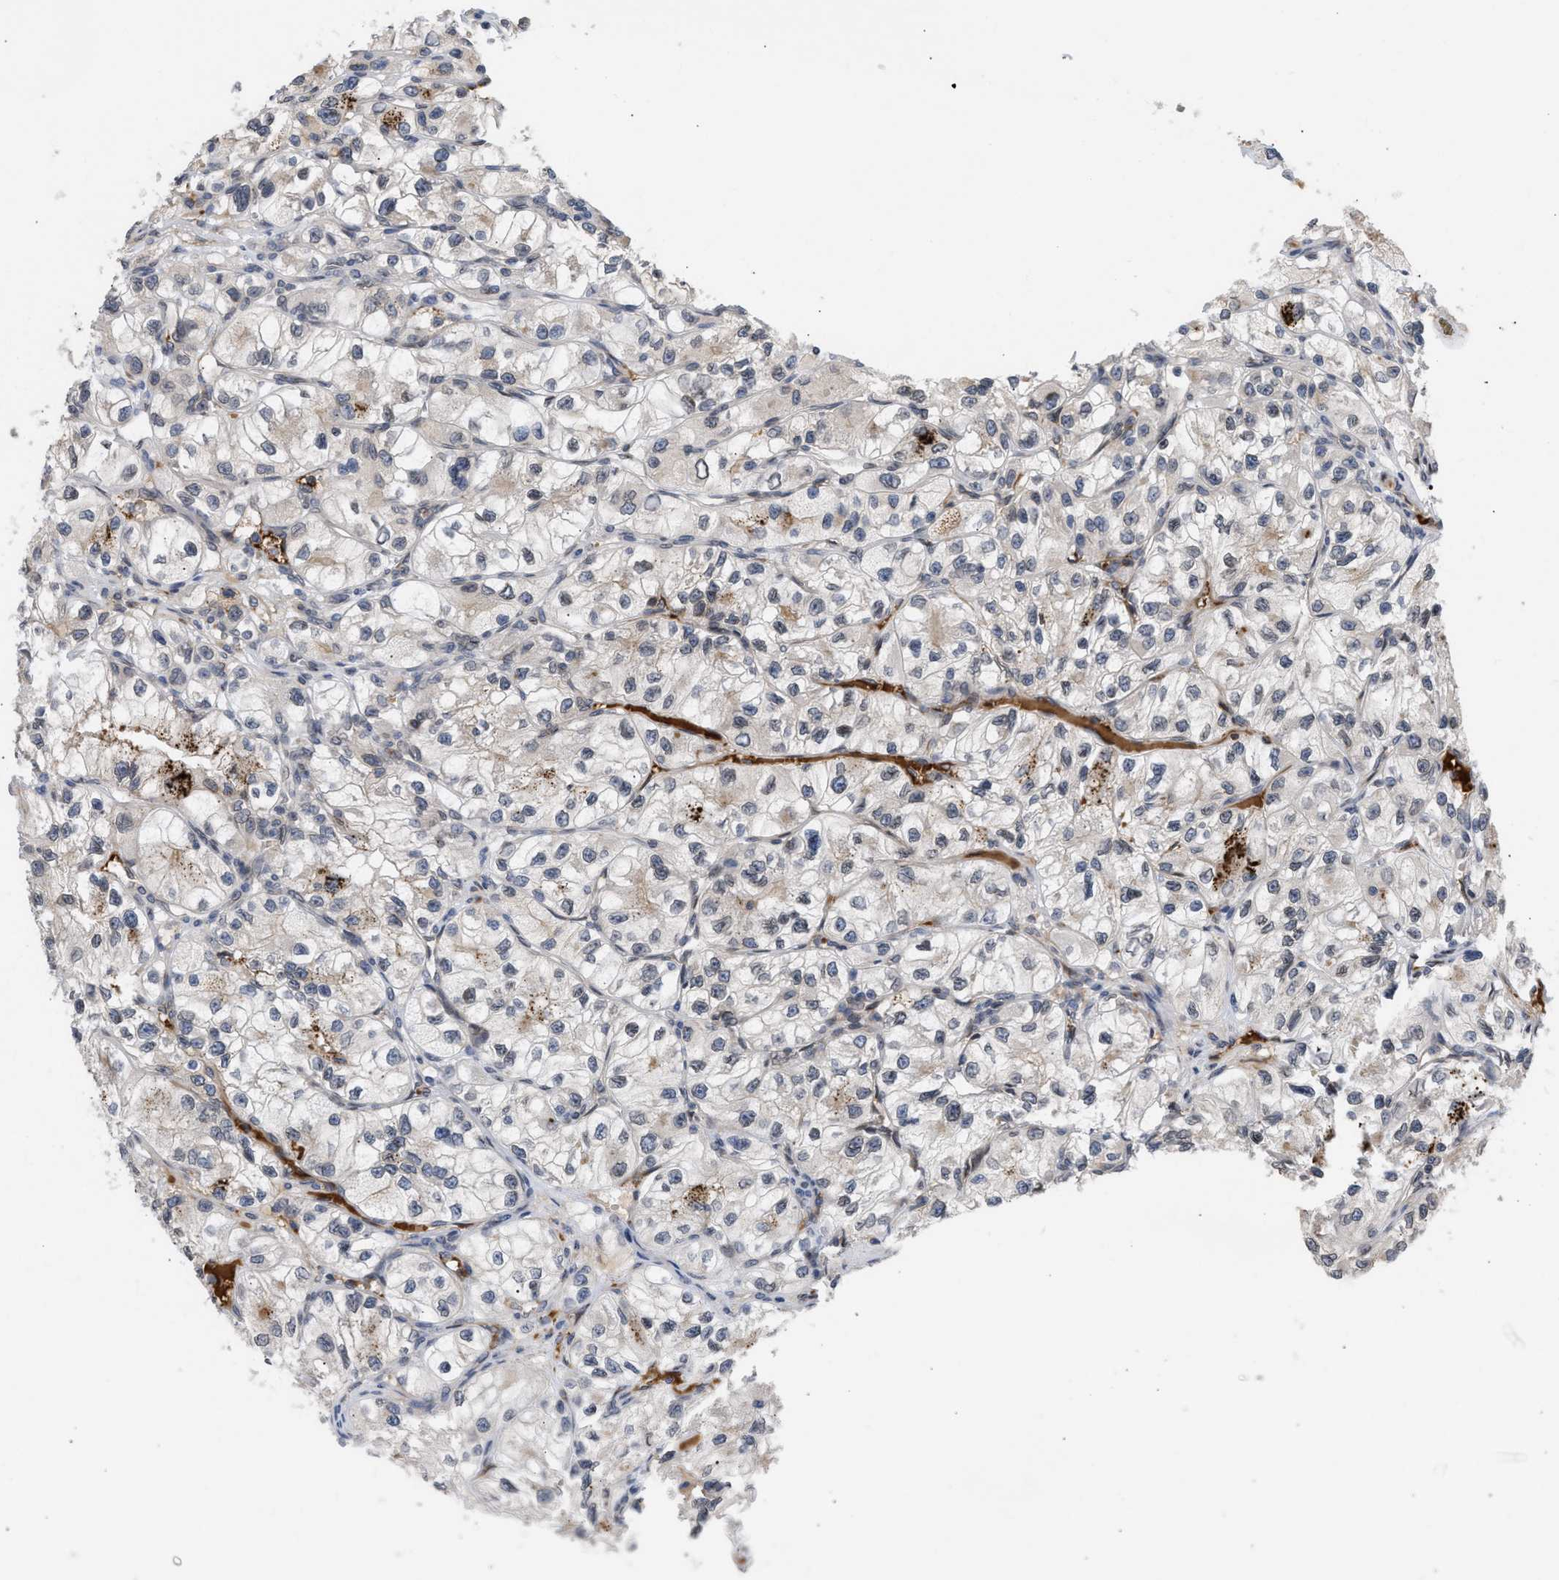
{"staining": {"intensity": "strong", "quantity": "<25%", "location": "cytoplasmic/membranous"}, "tissue": "renal cancer", "cell_type": "Tumor cells", "image_type": "cancer", "snomed": [{"axis": "morphology", "description": "Adenocarcinoma, NOS"}, {"axis": "topography", "description": "Kidney"}], "caption": "Human renal adenocarcinoma stained with a brown dye demonstrates strong cytoplasmic/membranous positive staining in about <25% of tumor cells.", "gene": "NUP62", "patient": {"sex": "female", "age": 57}}